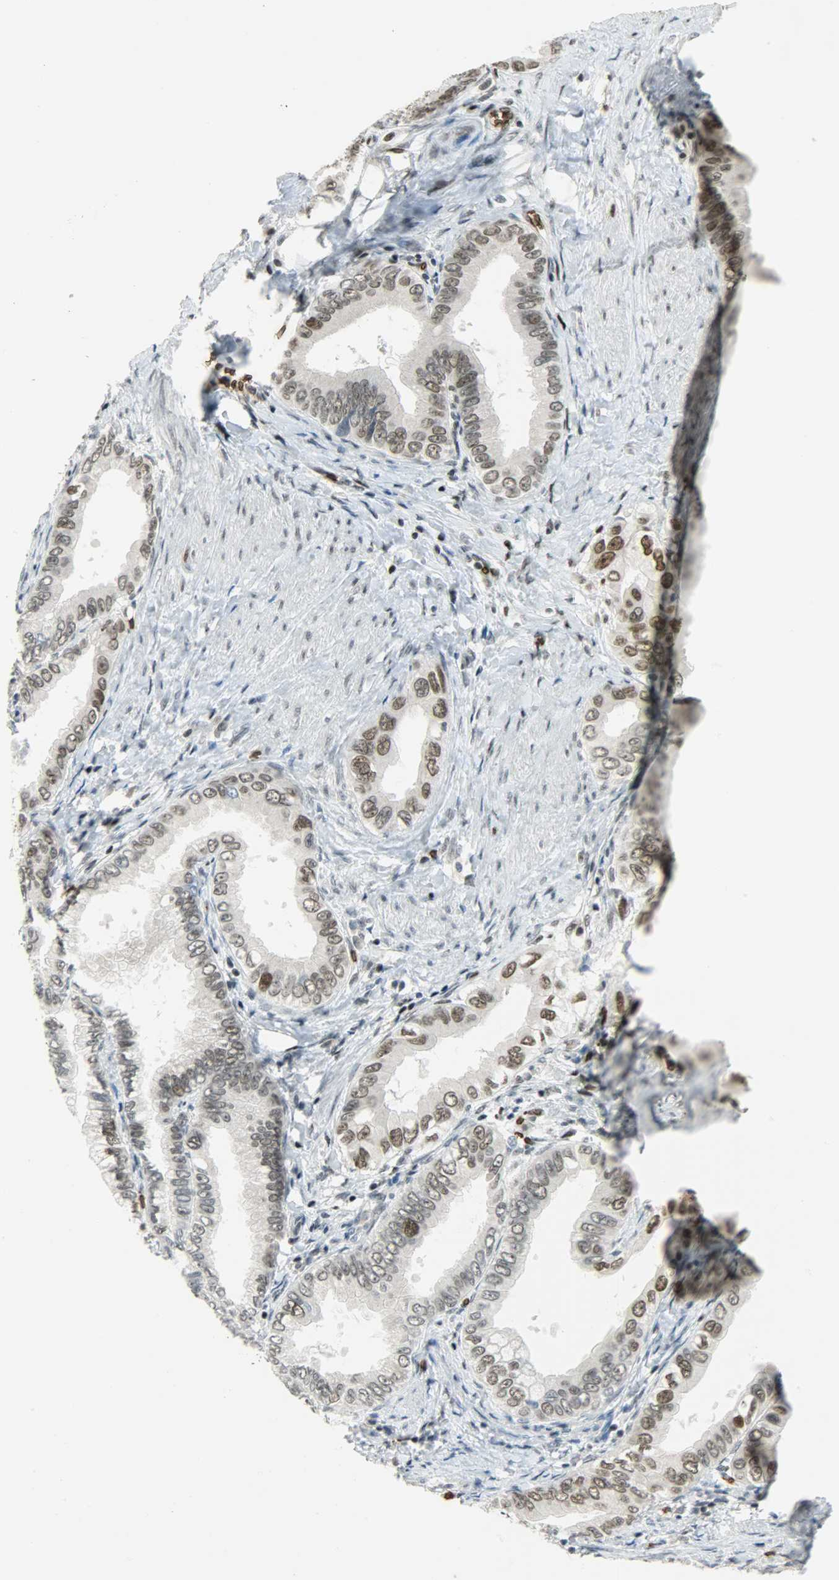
{"staining": {"intensity": "moderate", "quantity": ">75%", "location": "nuclear"}, "tissue": "pancreatic cancer", "cell_type": "Tumor cells", "image_type": "cancer", "snomed": [{"axis": "morphology", "description": "Normal tissue, NOS"}, {"axis": "topography", "description": "Lymph node"}], "caption": "Moderate nuclear positivity for a protein is identified in about >75% of tumor cells of pancreatic cancer using immunohistochemistry.", "gene": "SNAI1", "patient": {"sex": "male", "age": 50}}